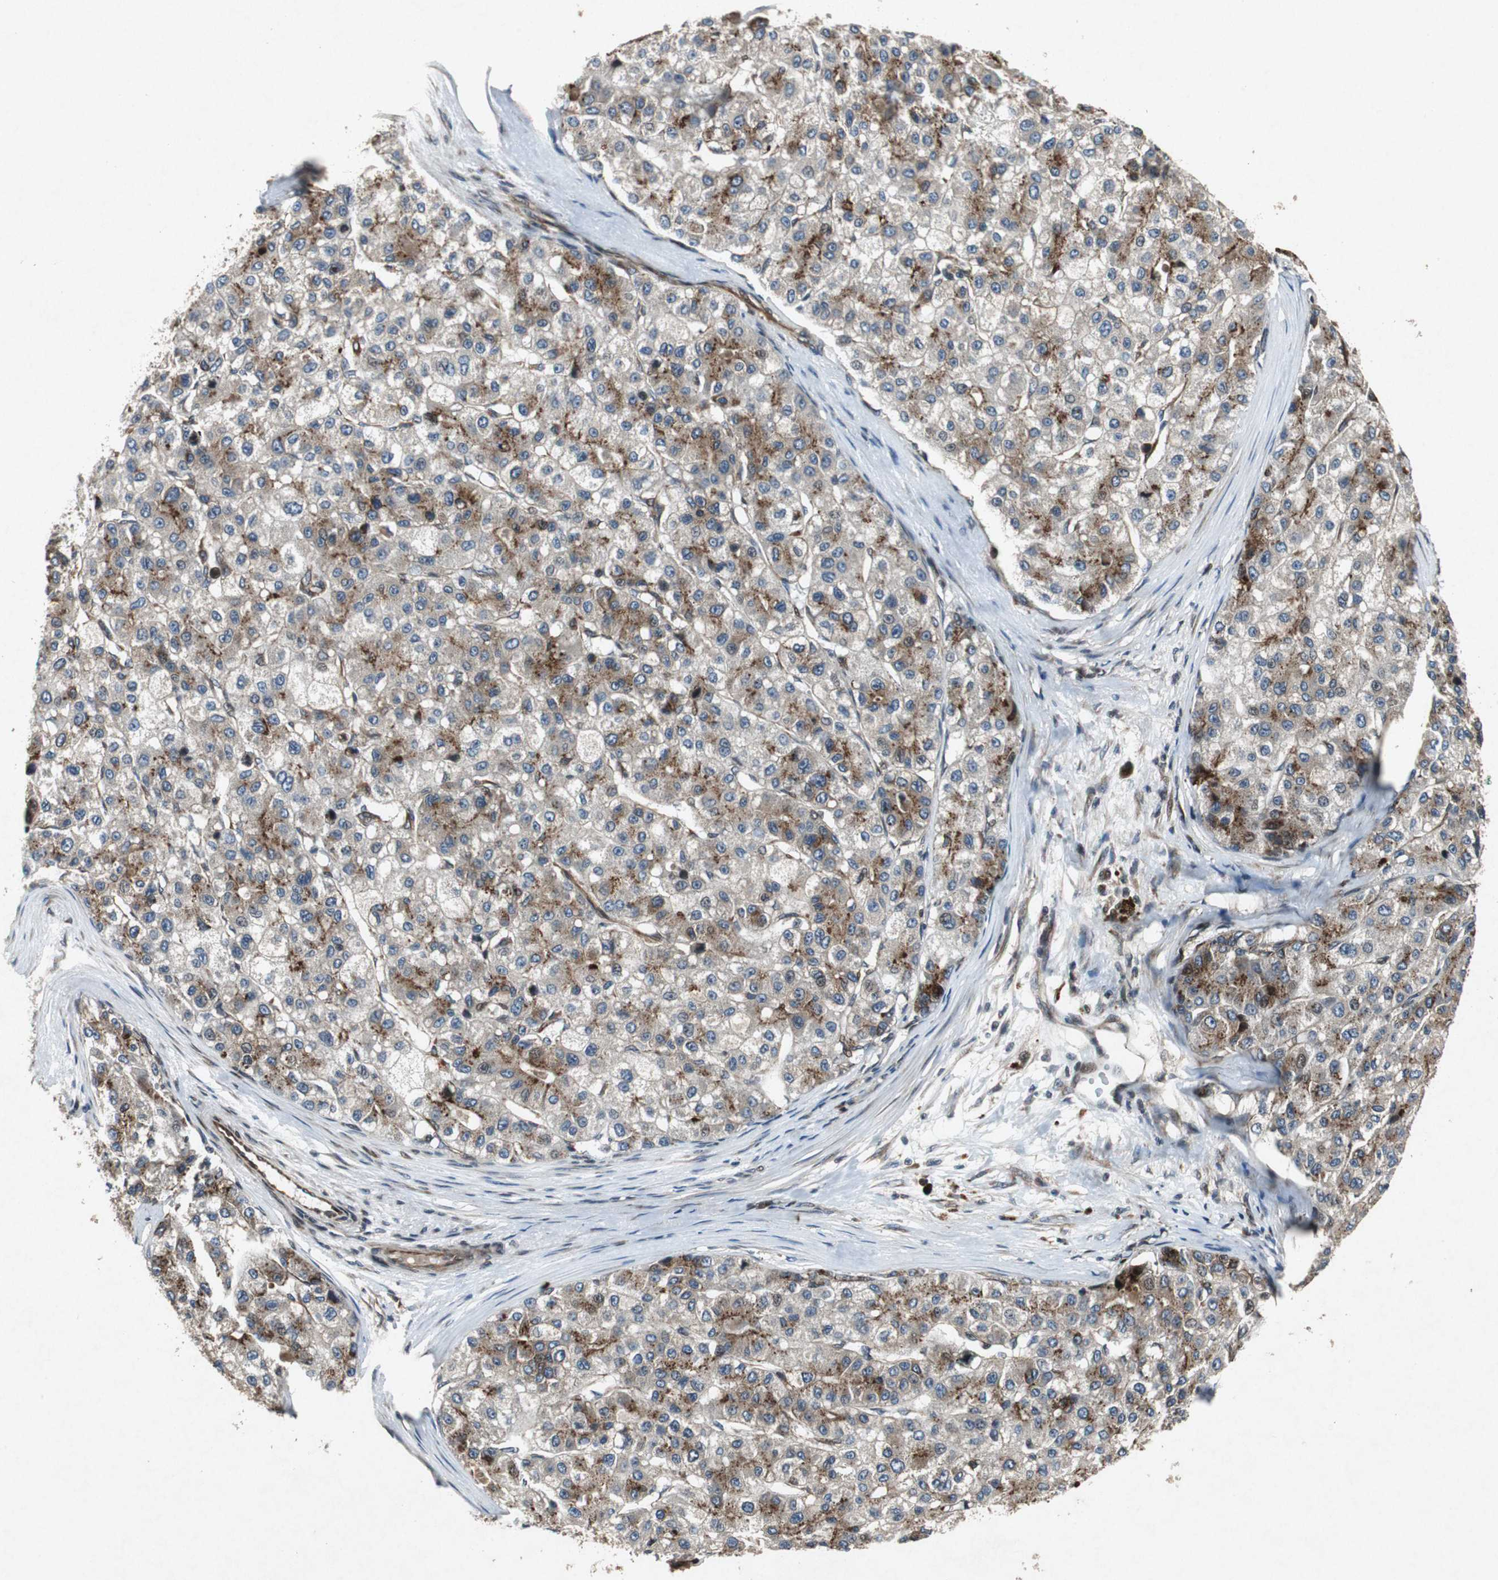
{"staining": {"intensity": "moderate", "quantity": "25%-75%", "location": "cytoplasmic/membranous"}, "tissue": "liver cancer", "cell_type": "Tumor cells", "image_type": "cancer", "snomed": [{"axis": "morphology", "description": "Carcinoma, Hepatocellular, NOS"}, {"axis": "topography", "description": "Liver"}], "caption": "Liver cancer (hepatocellular carcinoma) stained with DAB (3,3'-diaminobenzidine) immunohistochemistry (IHC) exhibits medium levels of moderate cytoplasmic/membranous positivity in approximately 25%-75% of tumor cells. The protein of interest is shown in brown color, while the nuclei are stained blue.", "gene": "TUBA4A", "patient": {"sex": "male", "age": 80}}